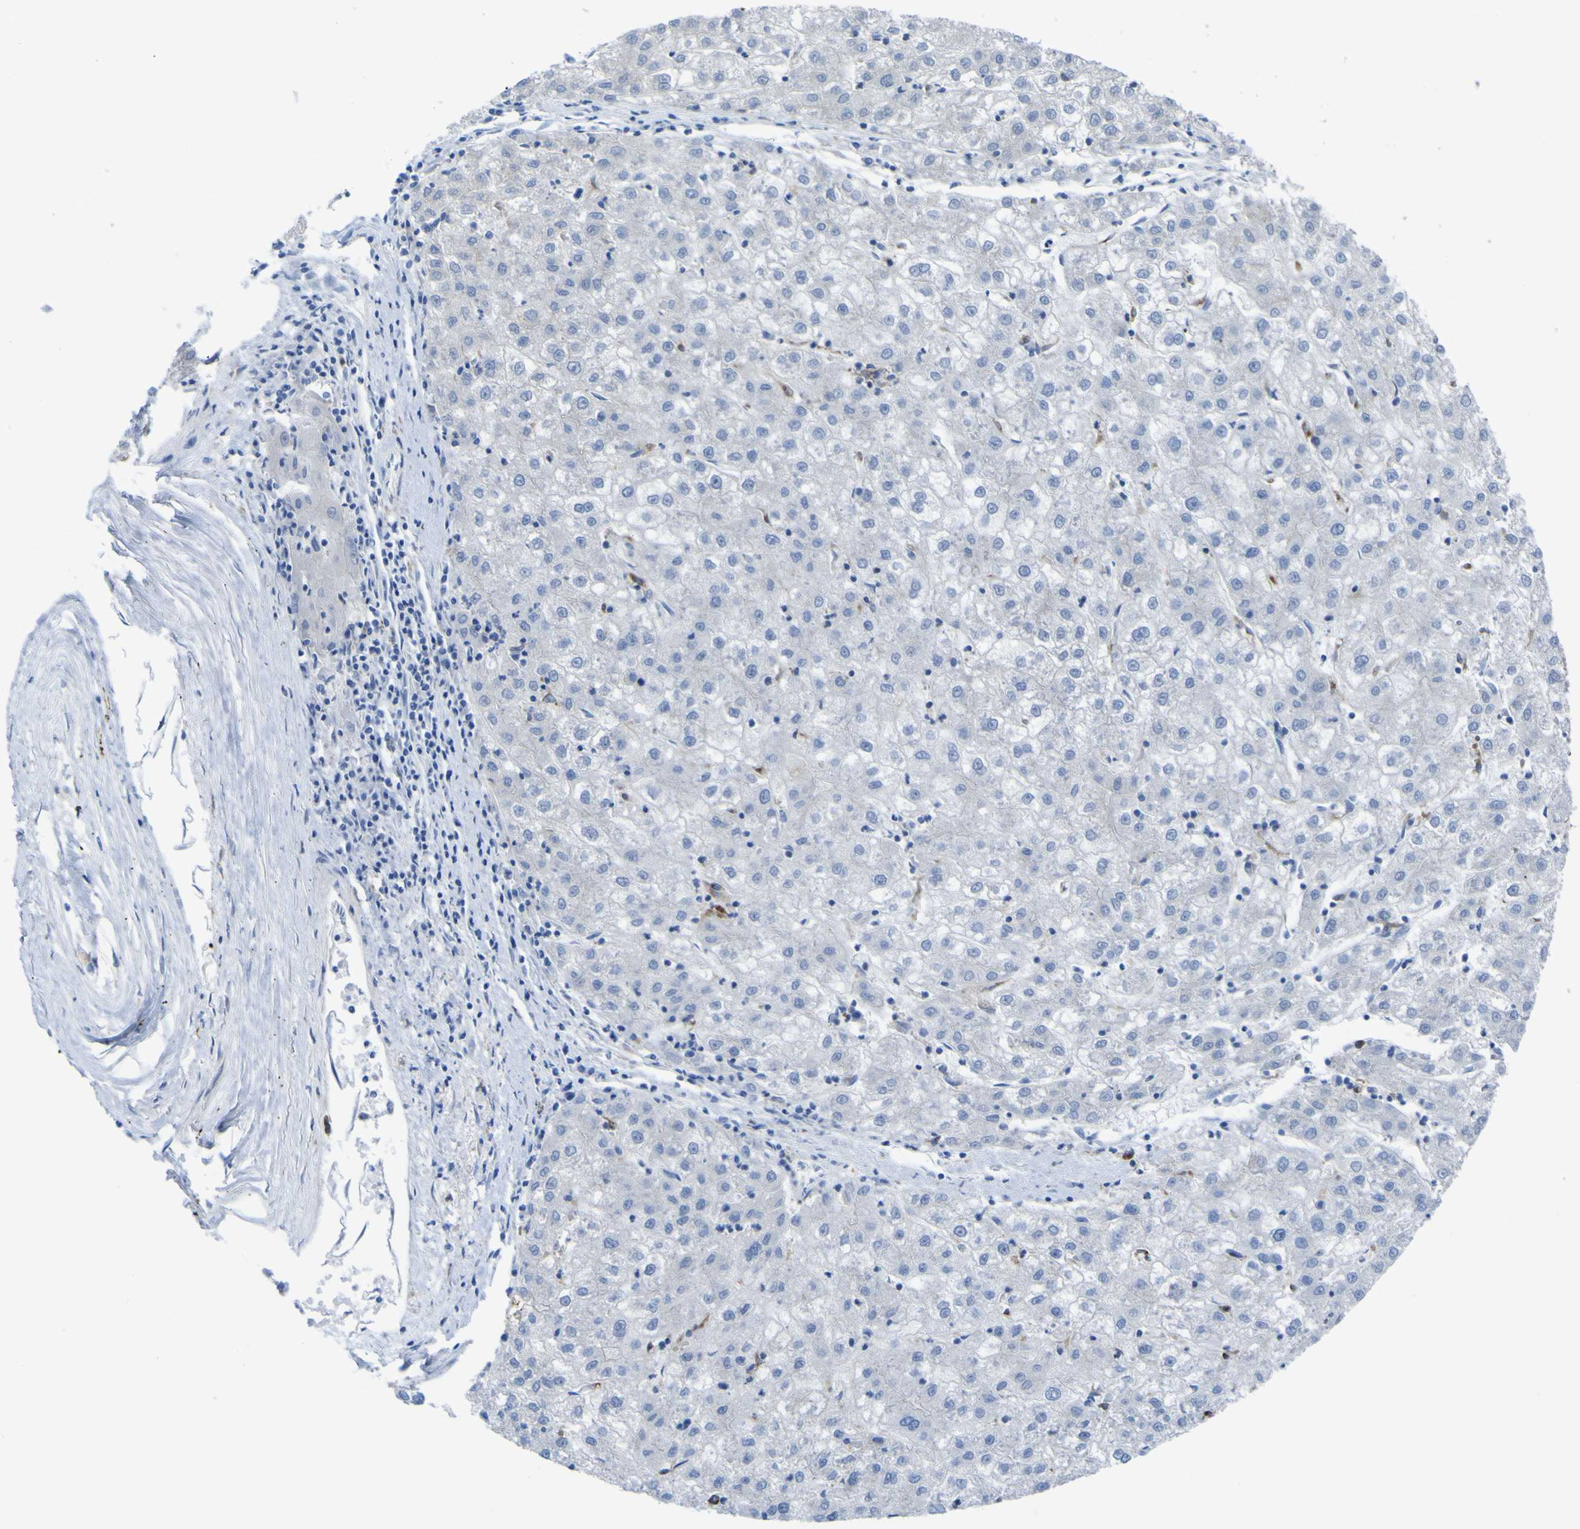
{"staining": {"intensity": "negative", "quantity": "none", "location": "none"}, "tissue": "liver cancer", "cell_type": "Tumor cells", "image_type": "cancer", "snomed": [{"axis": "morphology", "description": "Carcinoma, Hepatocellular, NOS"}, {"axis": "topography", "description": "Liver"}], "caption": "High magnification brightfield microscopy of hepatocellular carcinoma (liver) stained with DAB (3,3'-diaminobenzidine) (brown) and counterstained with hematoxylin (blue): tumor cells show no significant positivity.", "gene": "CST3", "patient": {"sex": "male", "age": 72}}